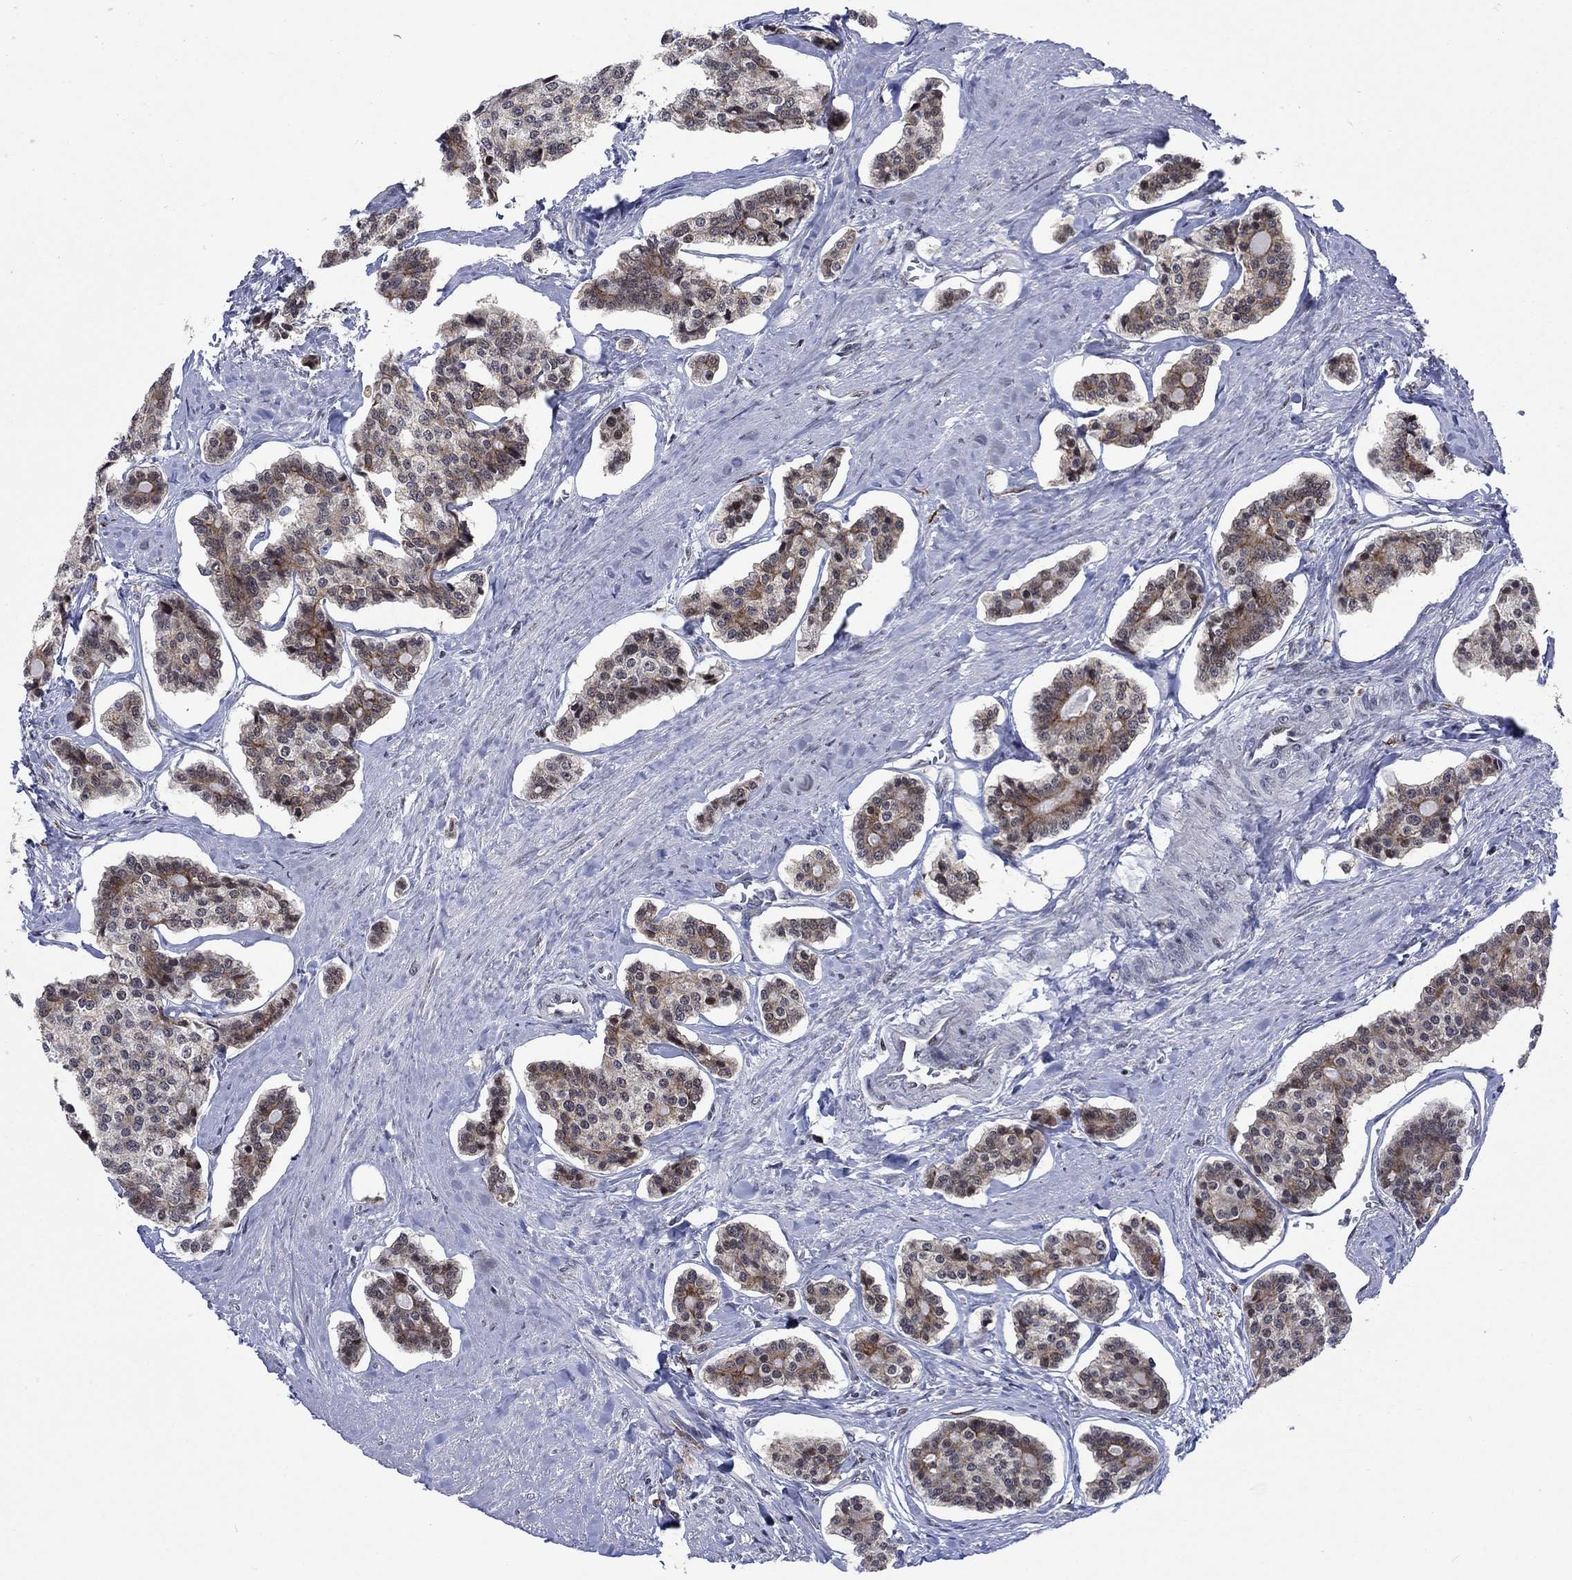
{"staining": {"intensity": "moderate", "quantity": ">75%", "location": "cytoplasmic/membranous"}, "tissue": "carcinoid", "cell_type": "Tumor cells", "image_type": "cancer", "snomed": [{"axis": "morphology", "description": "Carcinoid, malignant, NOS"}, {"axis": "topography", "description": "Small intestine"}], "caption": "Tumor cells reveal moderate cytoplasmic/membranous expression in about >75% of cells in carcinoid.", "gene": "HCFC1", "patient": {"sex": "female", "age": 65}}